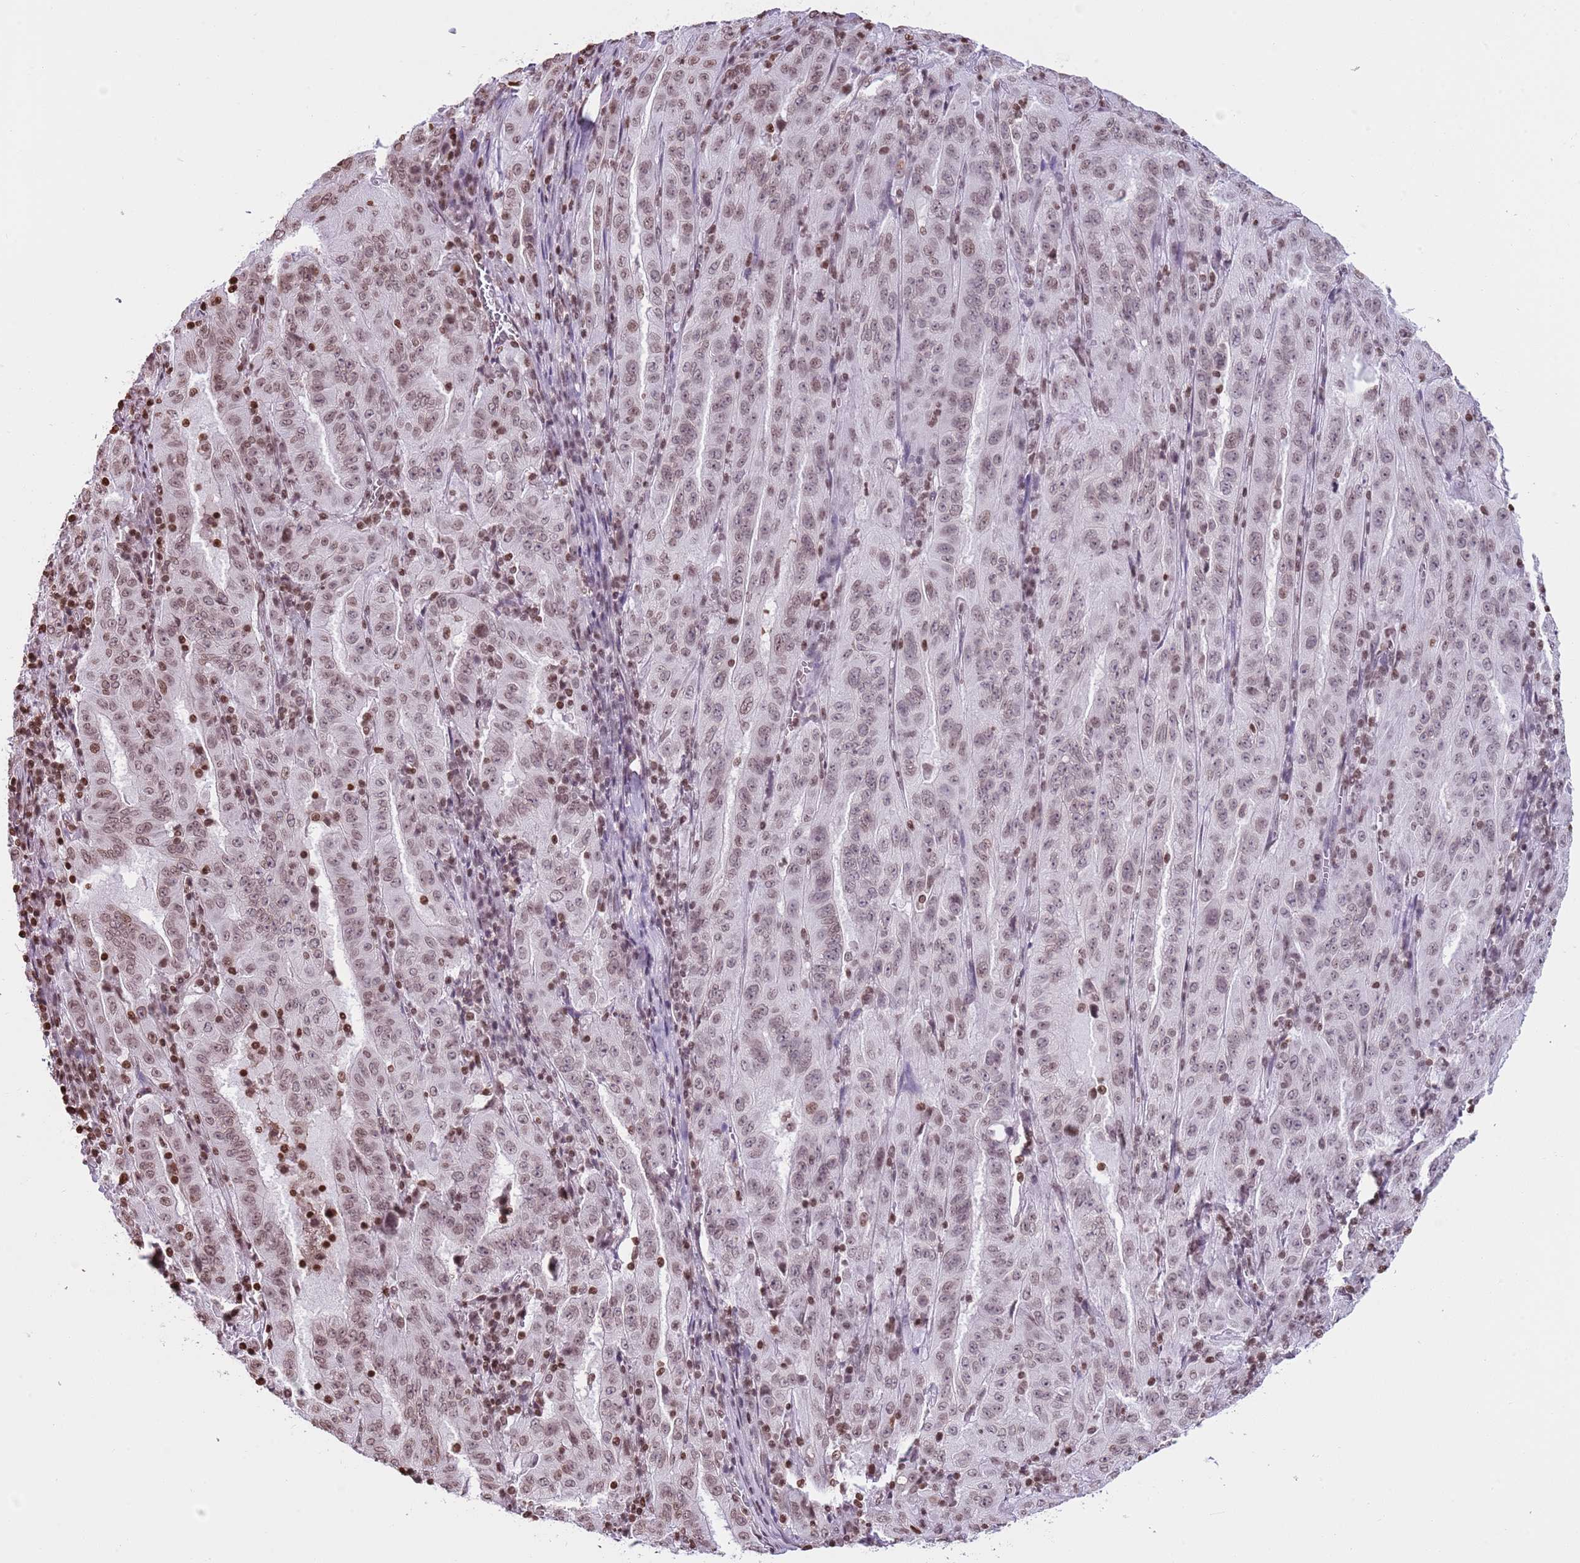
{"staining": {"intensity": "moderate", "quantity": "25%-75%", "location": "nuclear"}, "tissue": "pancreatic cancer", "cell_type": "Tumor cells", "image_type": "cancer", "snomed": [{"axis": "morphology", "description": "Adenocarcinoma, NOS"}, {"axis": "topography", "description": "Pancreas"}], "caption": "IHC of human adenocarcinoma (pancreatic) reveals medium levels of moderate nuclear expression in about 25%-75% of tumor cells.", "gene": "KPNA3", "patient": {"sex": "male", "age": 63}}